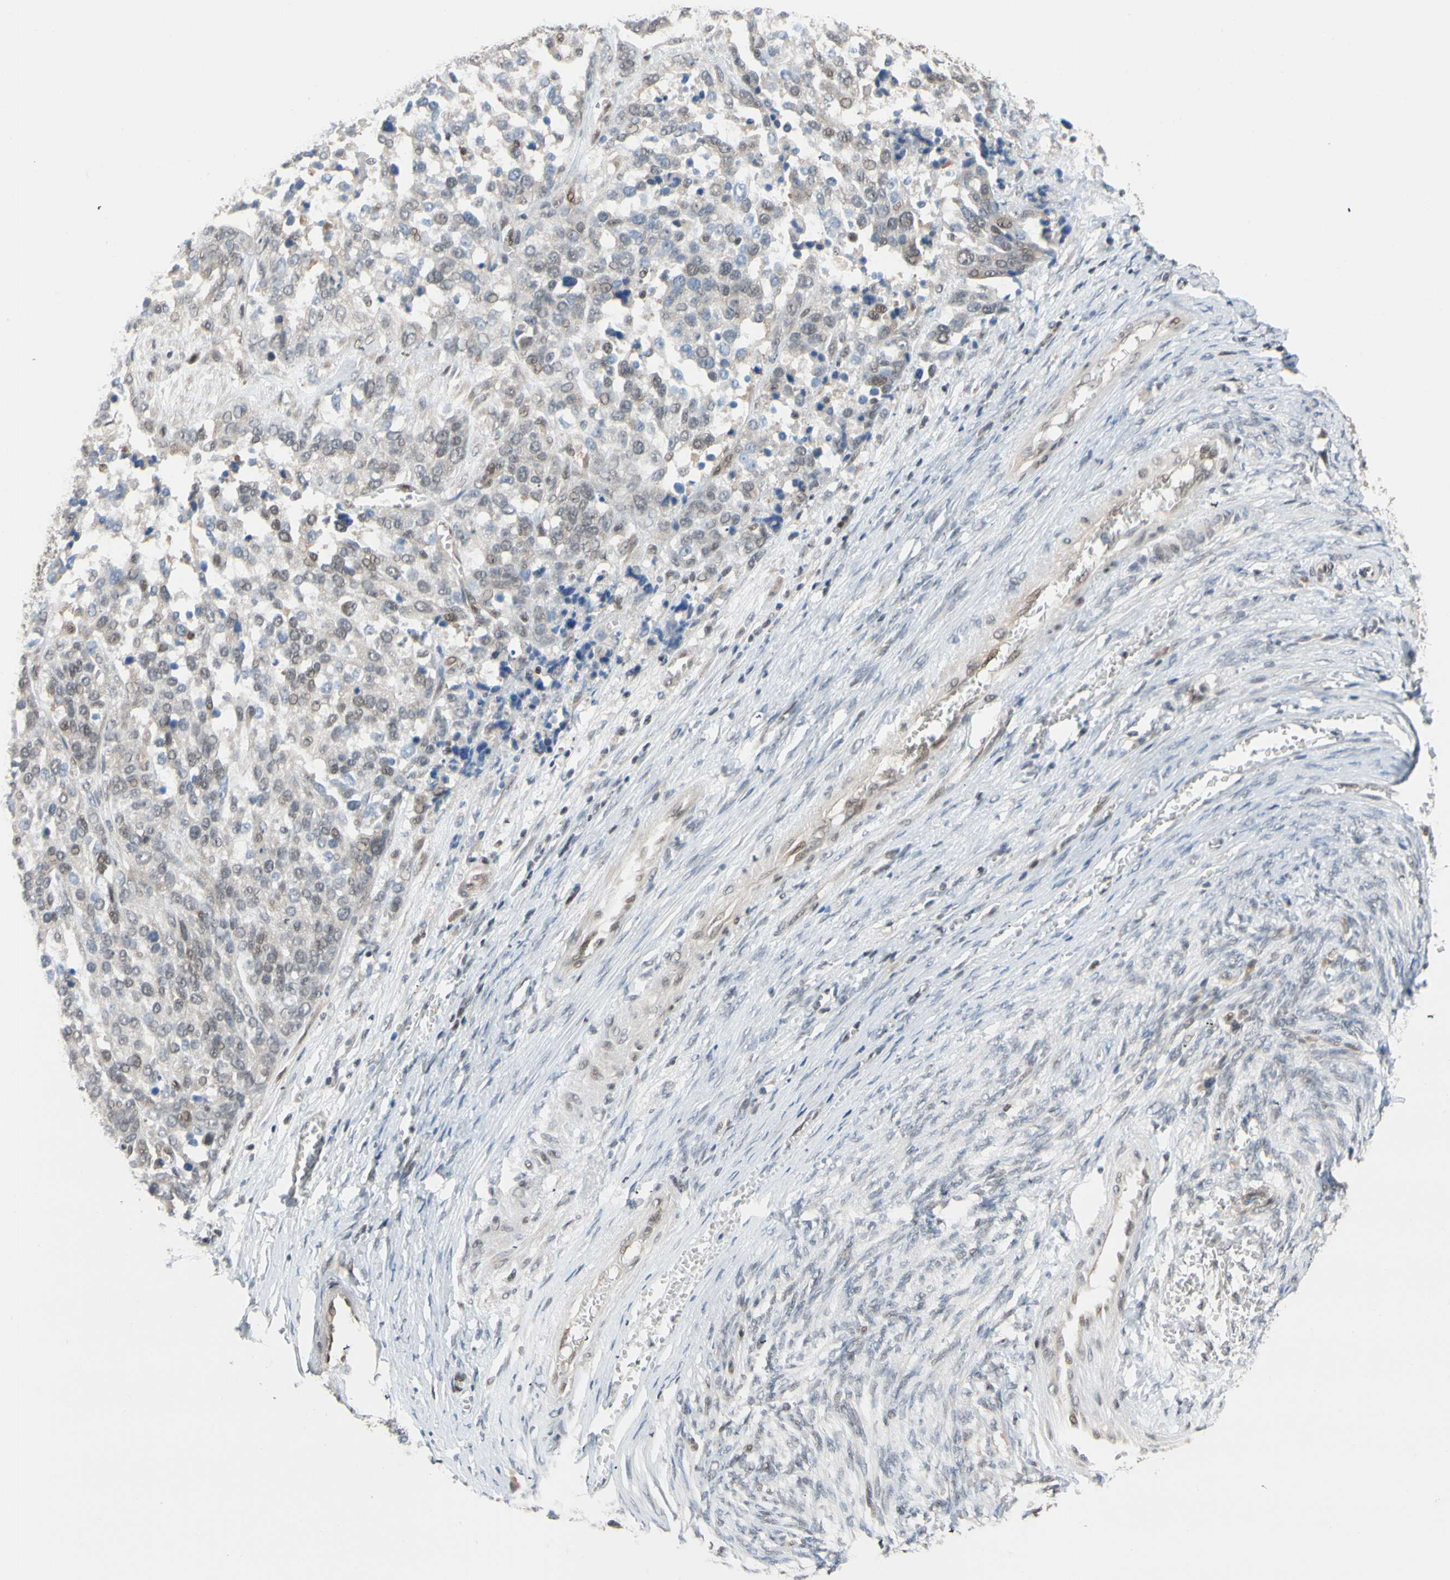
{"staining": {"intensity": "weak", "quantity": "25%-75%", "location": "nuclear"}, "tissue": "ovarian cancer", "cell_type": "Tumor cells", "image_type": "cancer", "snomed": [{"axis": "morphology", "description": "Cystadenocarcinoma, serous, NOS"}, {"axis": "topography", "description": "Ovary"}], "caption": "Immunohistochemical staining of ovarian cancer reveals low levels of weak nuclear expression in approximately 25%-75% of tumor cells.", "gene": "TAF4", "patient": {"sex": "female", "age": 44}}